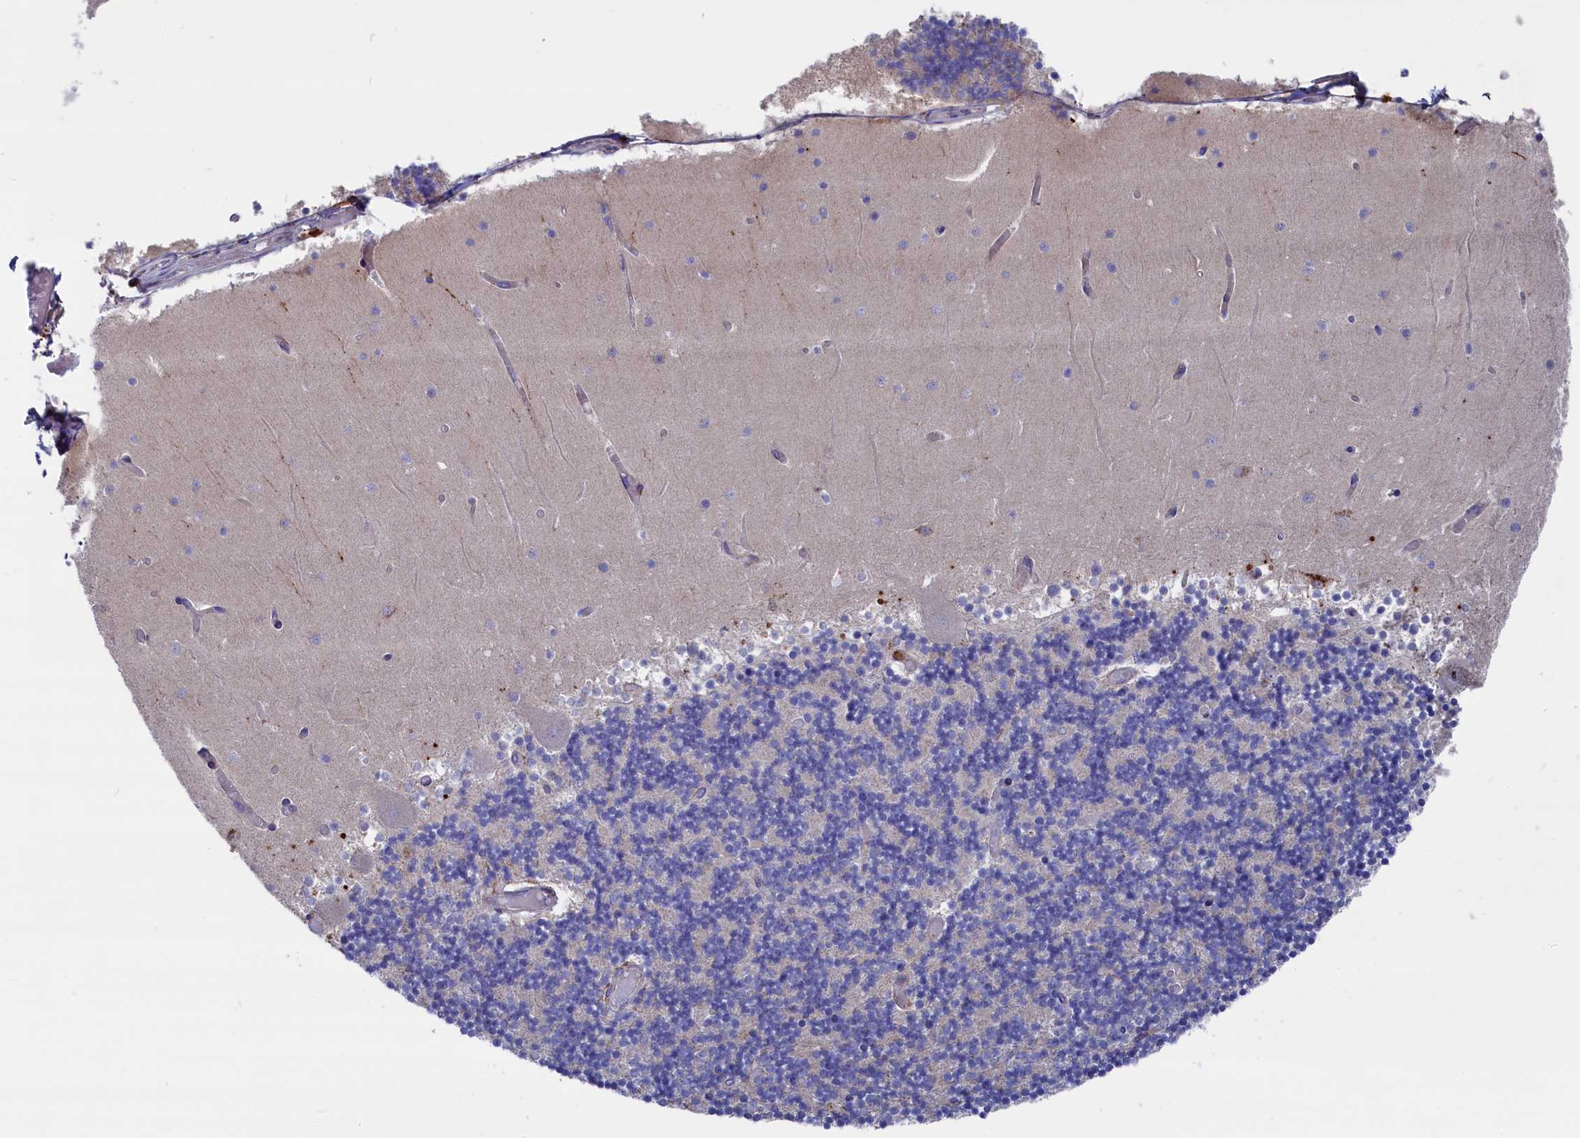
{"staining": {"intensity": "negative", "quantity": "none", "location": "none"}, "tissue": "cerebellum", "cell_type": "Cells in granular layer", "image_type": "normal", "snomed": [{"axis": "morphology", "description": "Normal tissue, NOS"}, {"axis": "topography", "description": "Cerebellum"}], "caption": "Protein analysis of benign cerebellum shows no significant positivity in cells in granular layer. (DAB immunohistochemistry with hematoxylin counter stain).", "gene": "NUDT7", "patient": {"sex": "female", "age": 28}}